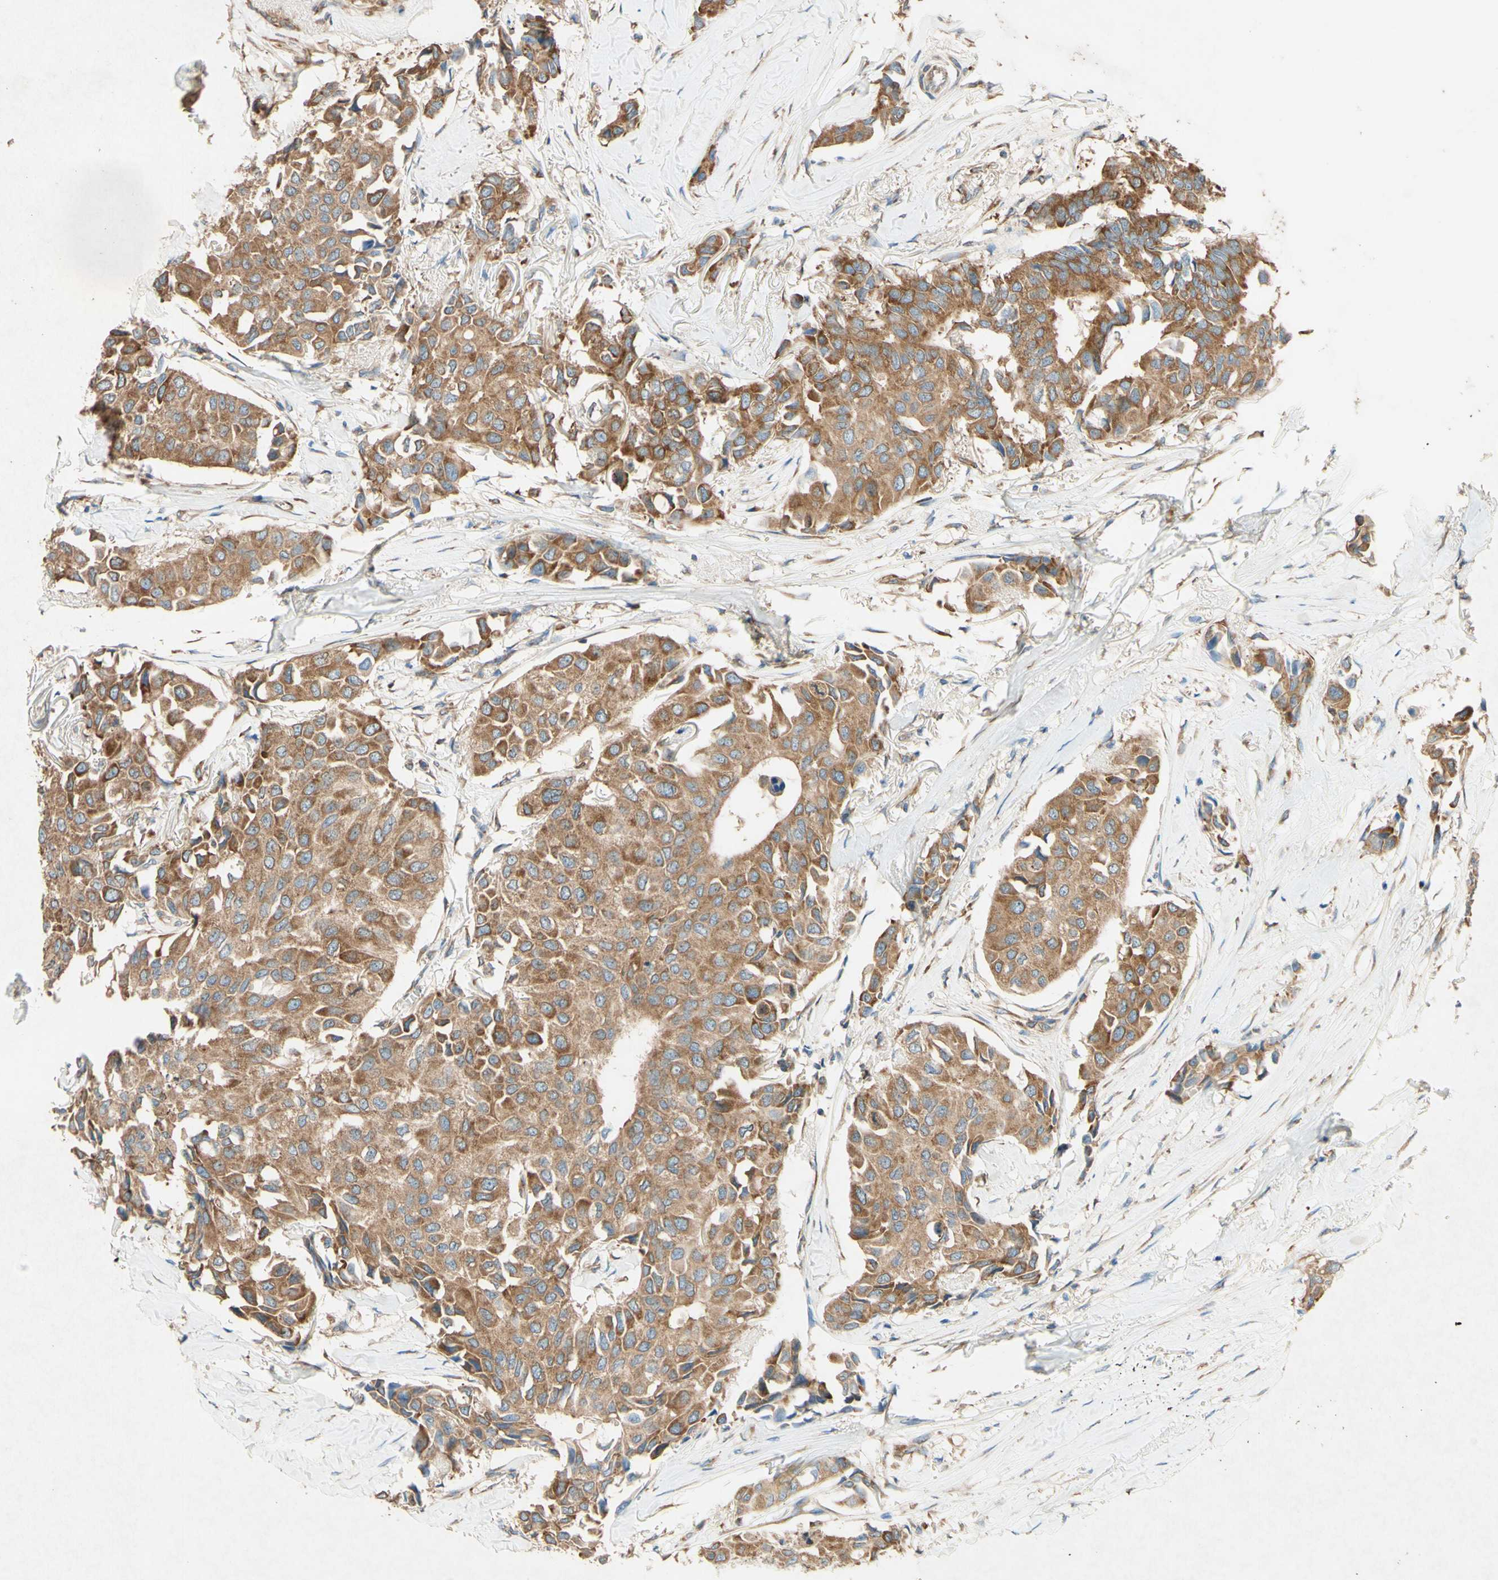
{"staining": {"intensity": "moderate", "quantity": ">75%", "location": "cytoplasmic/membranous"}, "tissue": "breast cancer", "cell_type": "Tumor cells", "image_type": "cancer", "snomed": [{"axis": "morphology", "description": "Duct carcinoma"}, {"axis": "topography", "description": "Breast"}], "caption": "Protein expression analysis of breast cancer demonstrates moderate cytoplasmic/membranous positivity in approximately >75% of tumor cells. The protein is shown in brown color, while the nuclei are stained blue.", "gene": "PABPC1", "patient": {"sex": "female", "age": 80}}